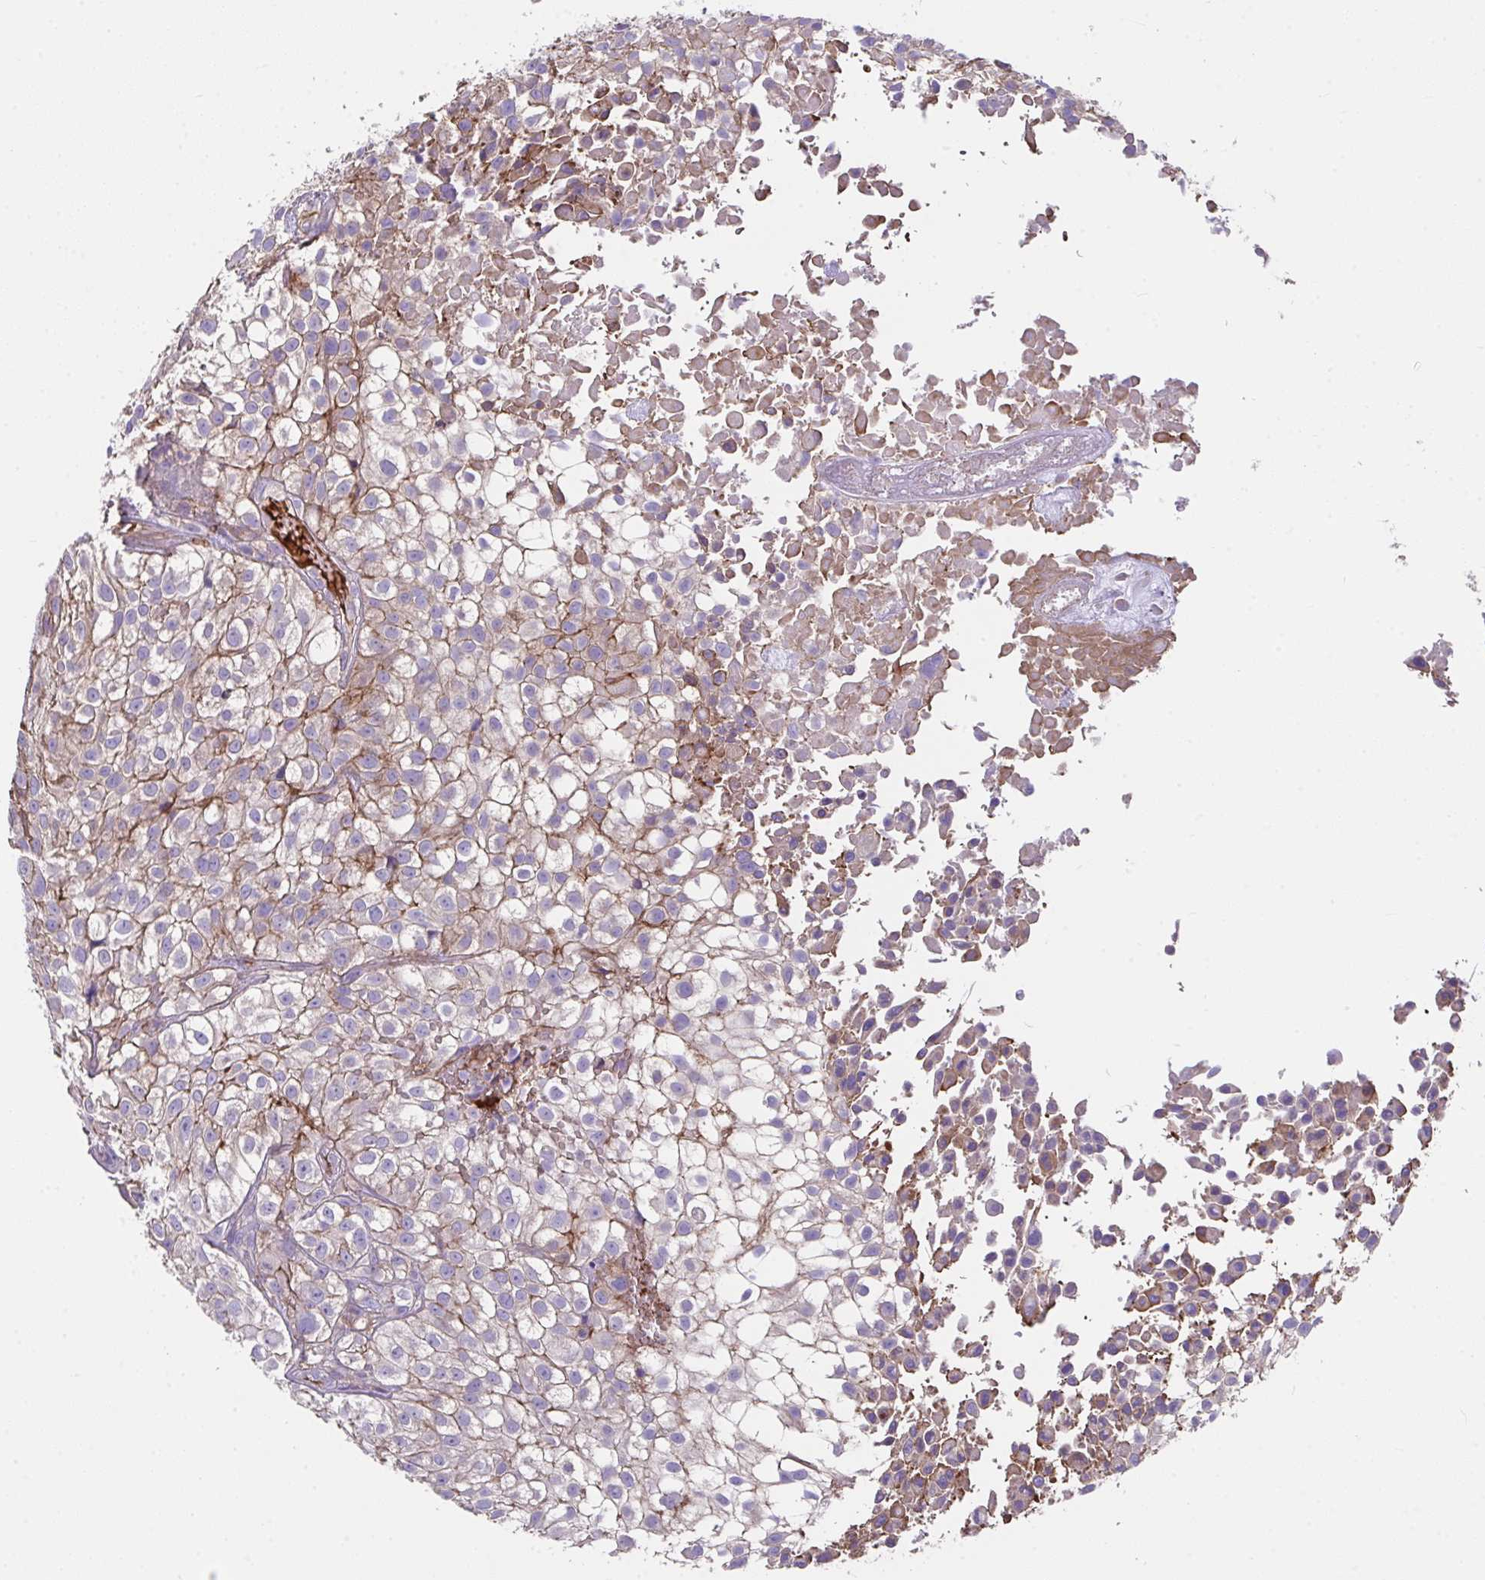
{"staining": {"intensity": "moderate", "quantity": "25%-75%", "location": "cytoplasmic/membranous"}, "tissue": "urothelial cancer", "cell_type": "Tumor cells", "image_type": "cancer", "snomed": [{"axis": "morphology", "description": "Urothelial carcinoma, High grade"}, {"axis": "topography", "description": "Urinary bladder"}], "caption": "Brown immunohistochemical staining in high-grade urothelial carcinoma displays moderate cytoplasmic/membranous staining in about 25%-75% of tumor cells. The staining is performed using DAB brown chromogen to label protein expression. The nuclei are counter-stained blue using hematoxylin.", "gene": "ZNF813", "patient": {"sex": "male", "age": 56}}